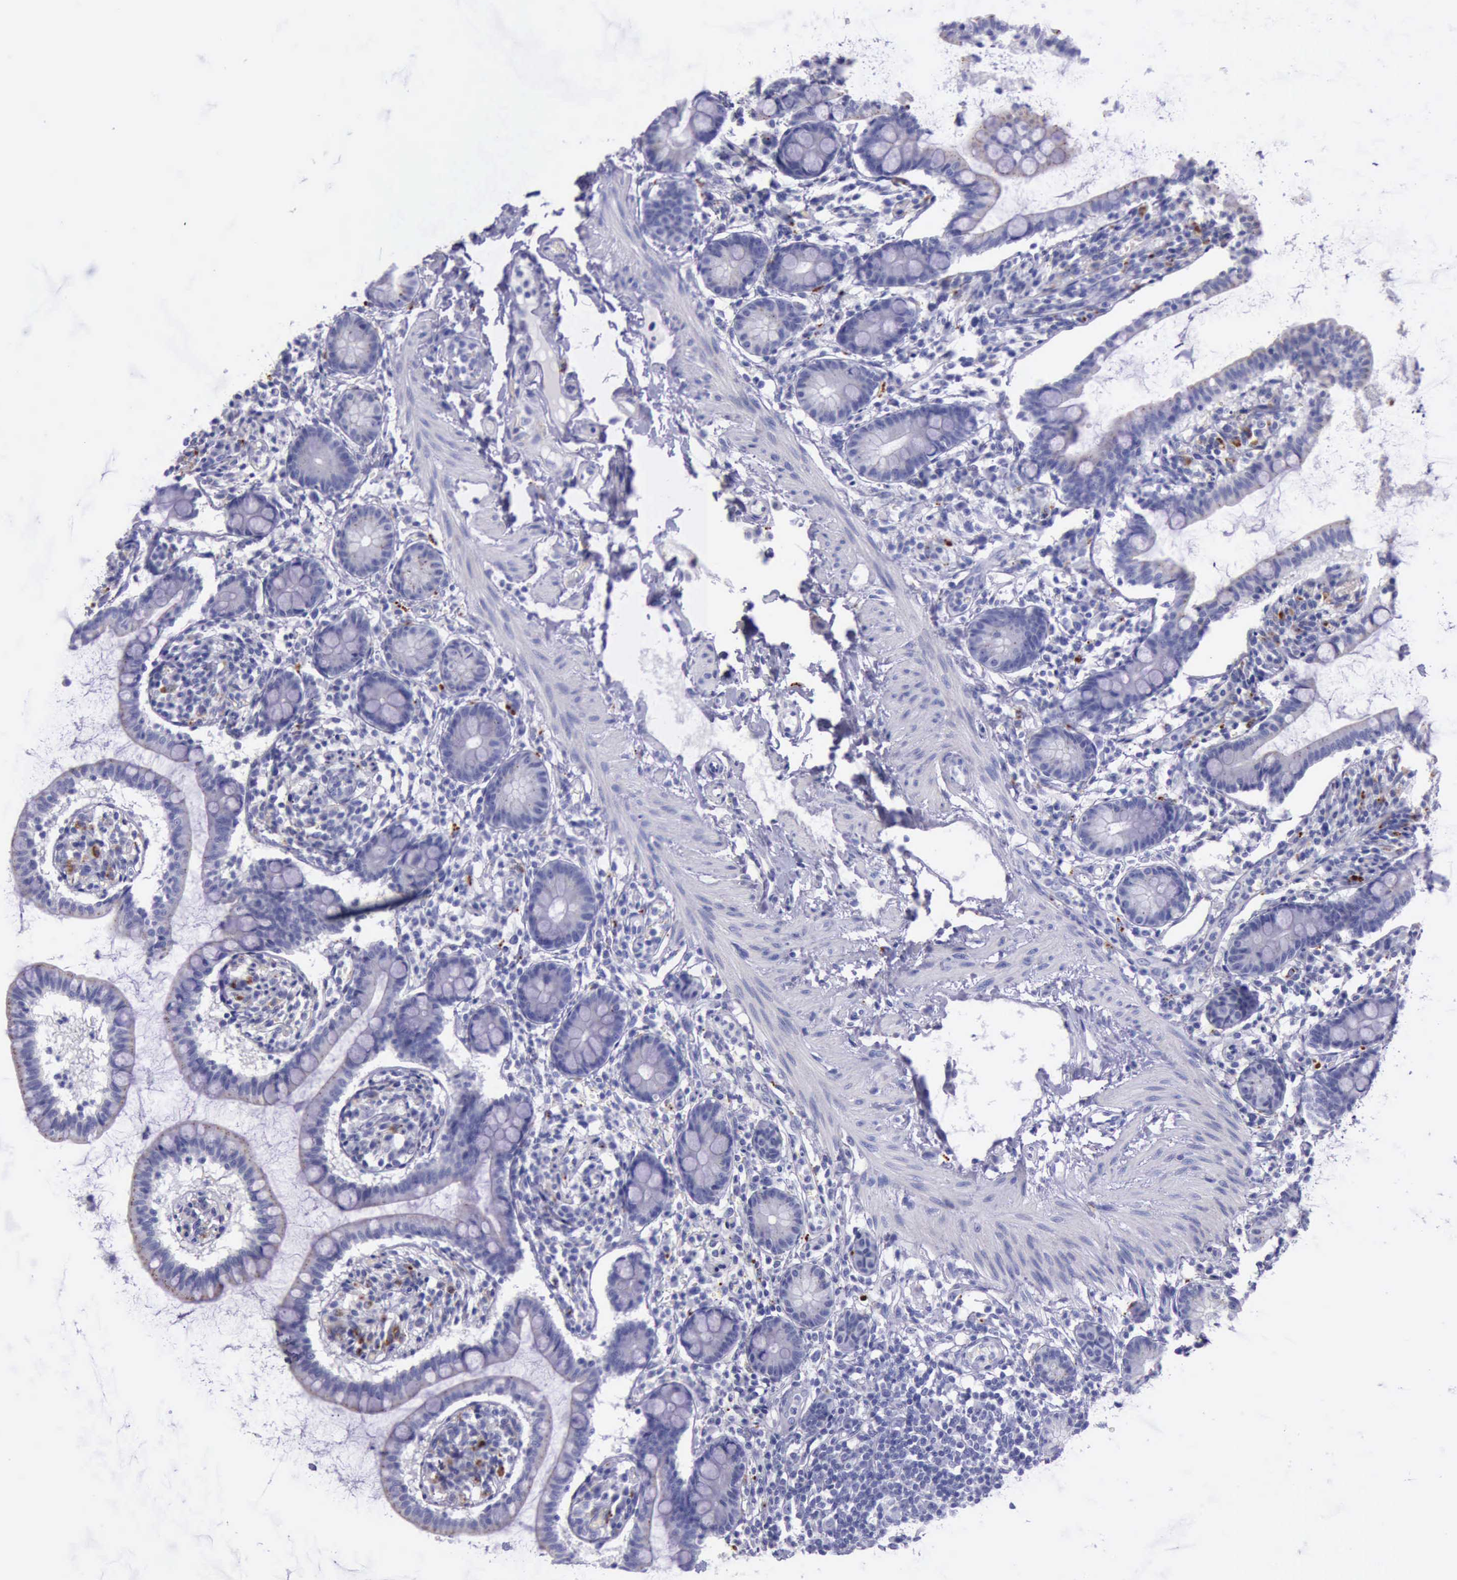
{"staining": {"intensity": "weak", "quantity": "<25%", "location": "cytoplasmic/membranous"}, "tissue": "small intestine", "cell_type": "Glandular cells", "image_type": "normal", "snomed": [{"axis": "morphology", "description": "Normal tissue, NOS"}, {"axis": "topography", "description": "Small intestine"}], "caption": "Image shows no significant protein expression in glandular cells of benign small intestine.", "gene": "GLA", "patient": {"sex": "female", "age": 61}}